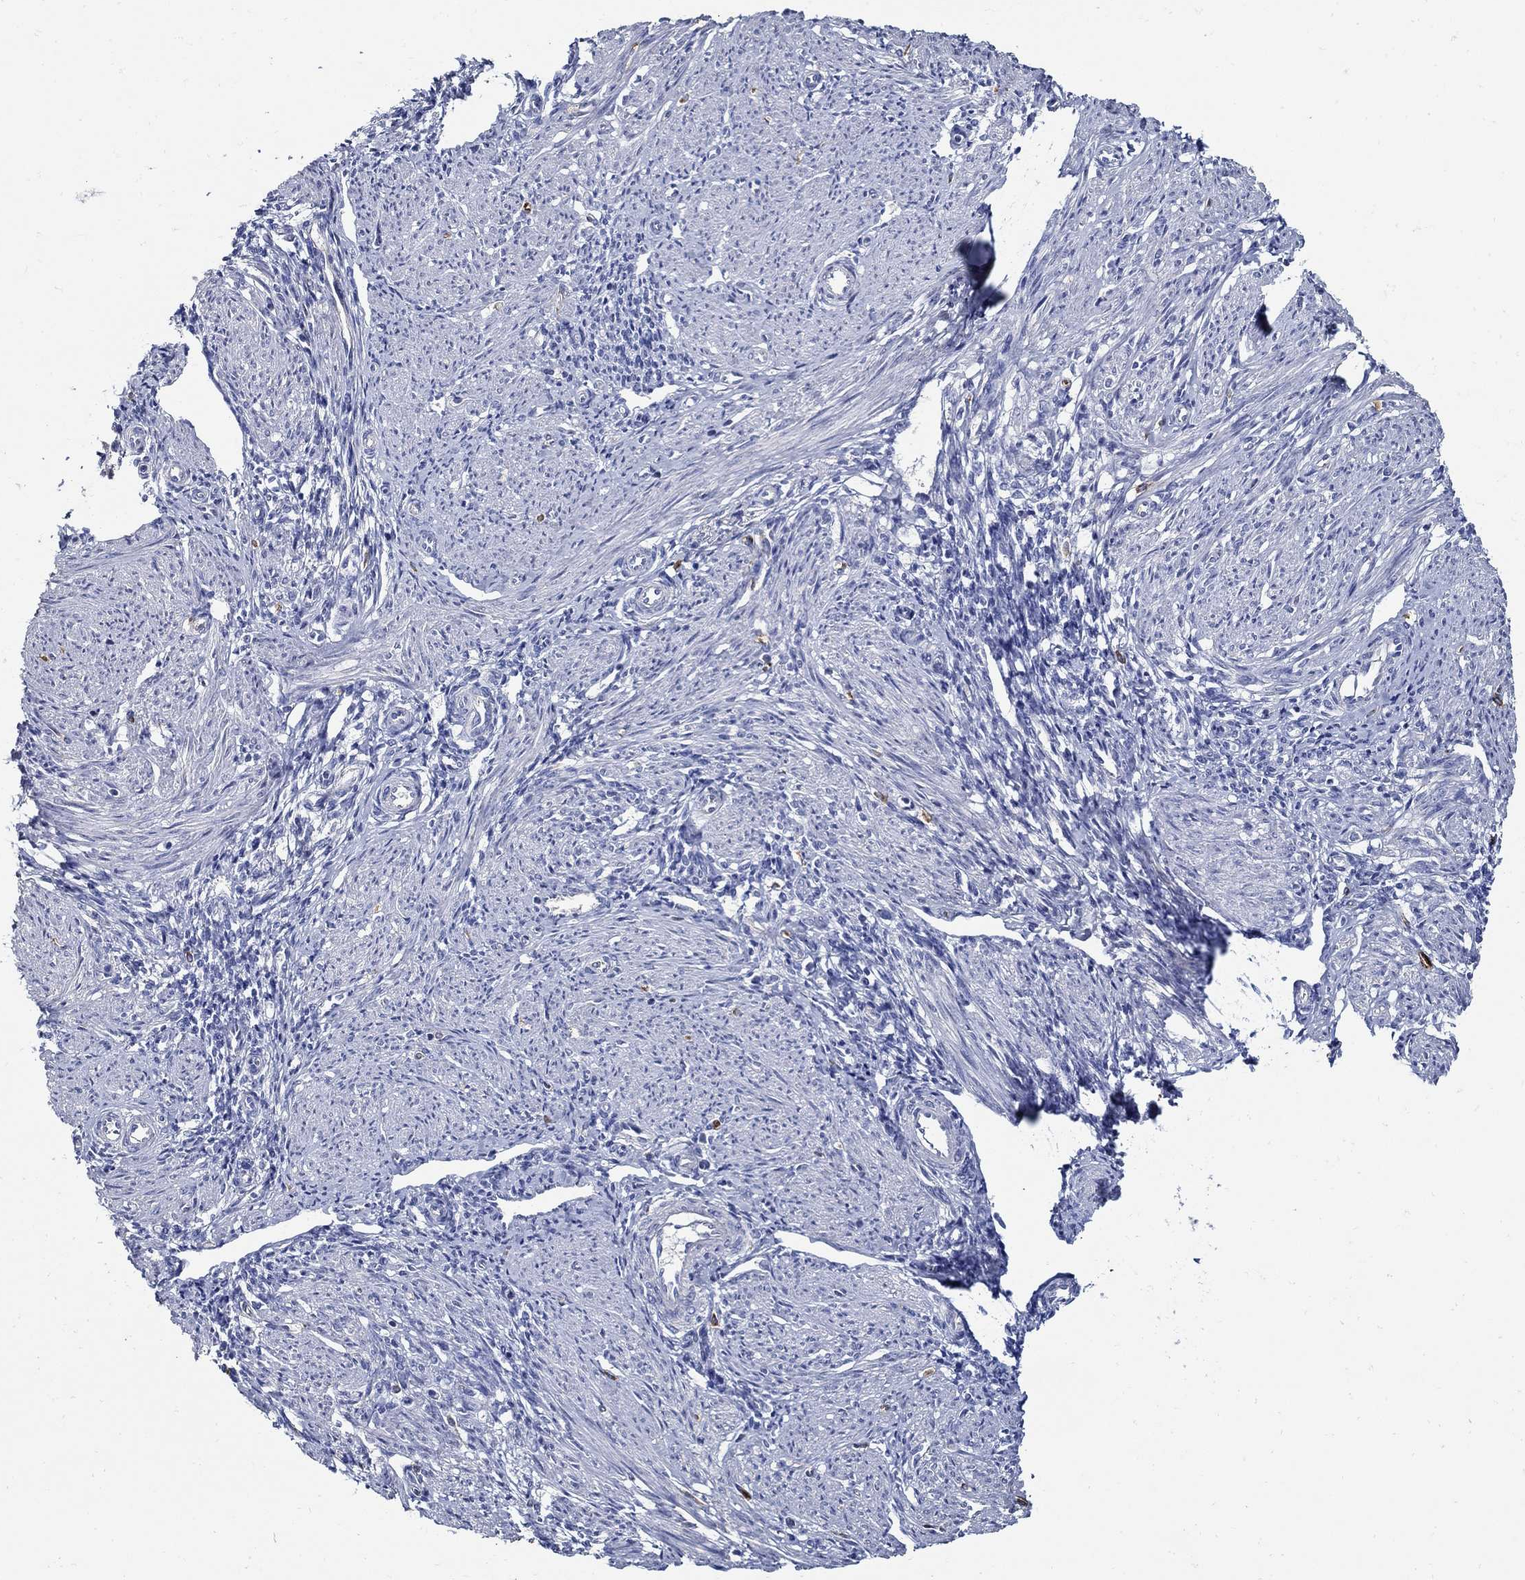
{"staining": {"intensity": "negative", "quantity": "none", "location": "none"}, "tissue": "endometrium", "cell_type": "Cells in endometrial stroma", "image_type": "normal", "snomed": [{"axis": "morphology", "description": "Normal tissue, NOS"}, {"axis": "topography", "description": "Endometrium"}], "caption": "High magnification brightfield microscopy of normal endometrium stained with DAB (3,3'-diaminobenzidine) (brown) and counterstained with hematoxylin (blue): cells in endometrial stroma show no significant staining.", "gene": "PRX", "patient": {"sex": "female", "age": 37}}